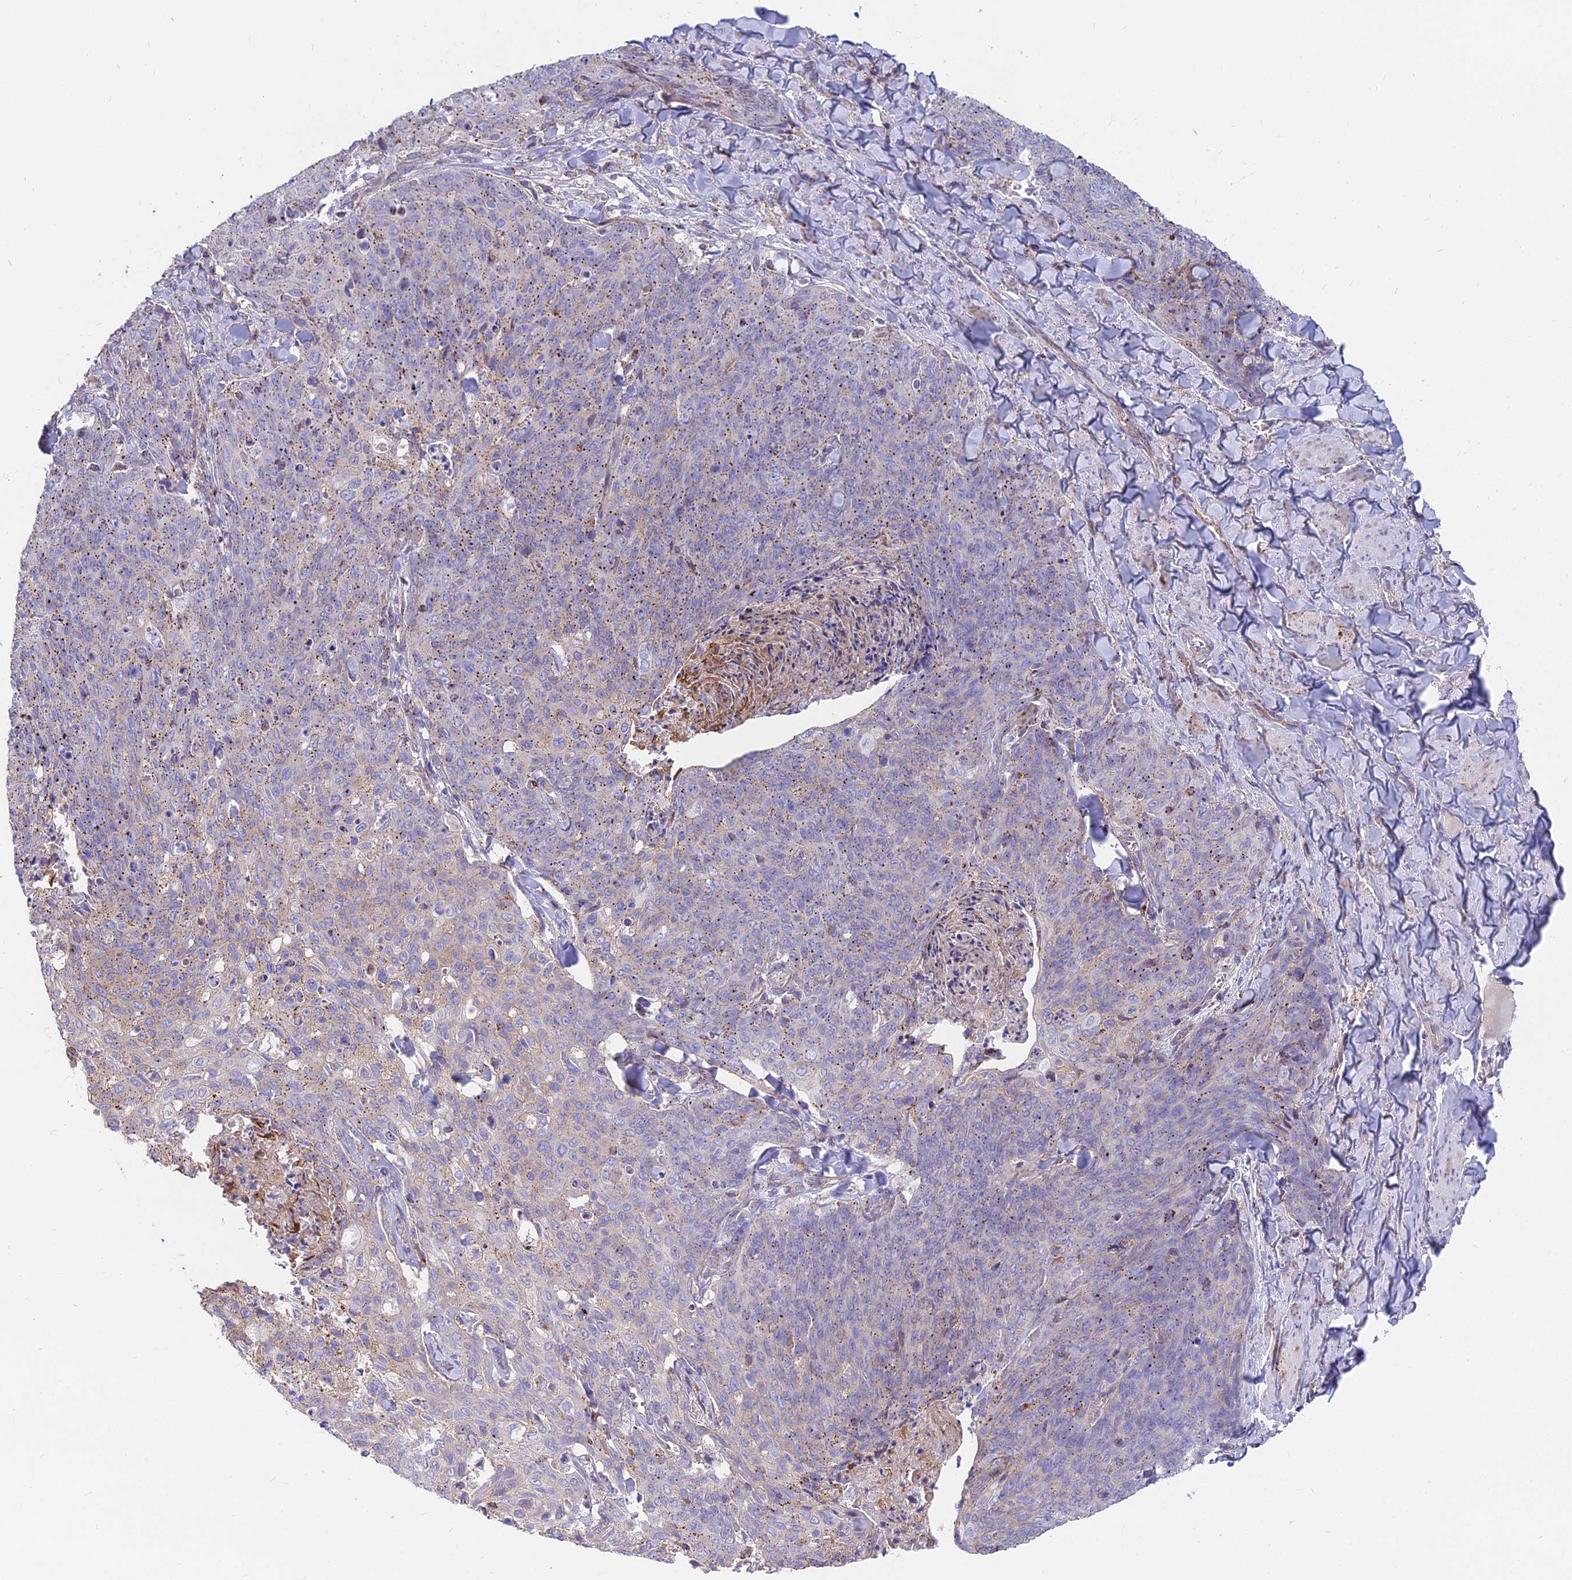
{"staining": {"intensity": "moderate", "quantity": "25%-75%", "location": "cytoplasmic/membranous"}, "tissue": "skin cancer", "cell_type": "Tumor cells", "image_type": "cancer", "snomed": [{"axis": "morphology", "description": "Squamous cell carcinoma, NOS"}, {"axis": "topography", "description": "Skin"}, {"axis": "topography", "description": "Vulva"}], "caption": "This histopathology image reveals IHC staining of squamous cell carcinoma (skin), with medium moderate cytoplasmic/membranous positivity in about 25%-75% of tumor cells.", "gene": "FRMPD1", "patient": {"sex": "female", "age": 85}}